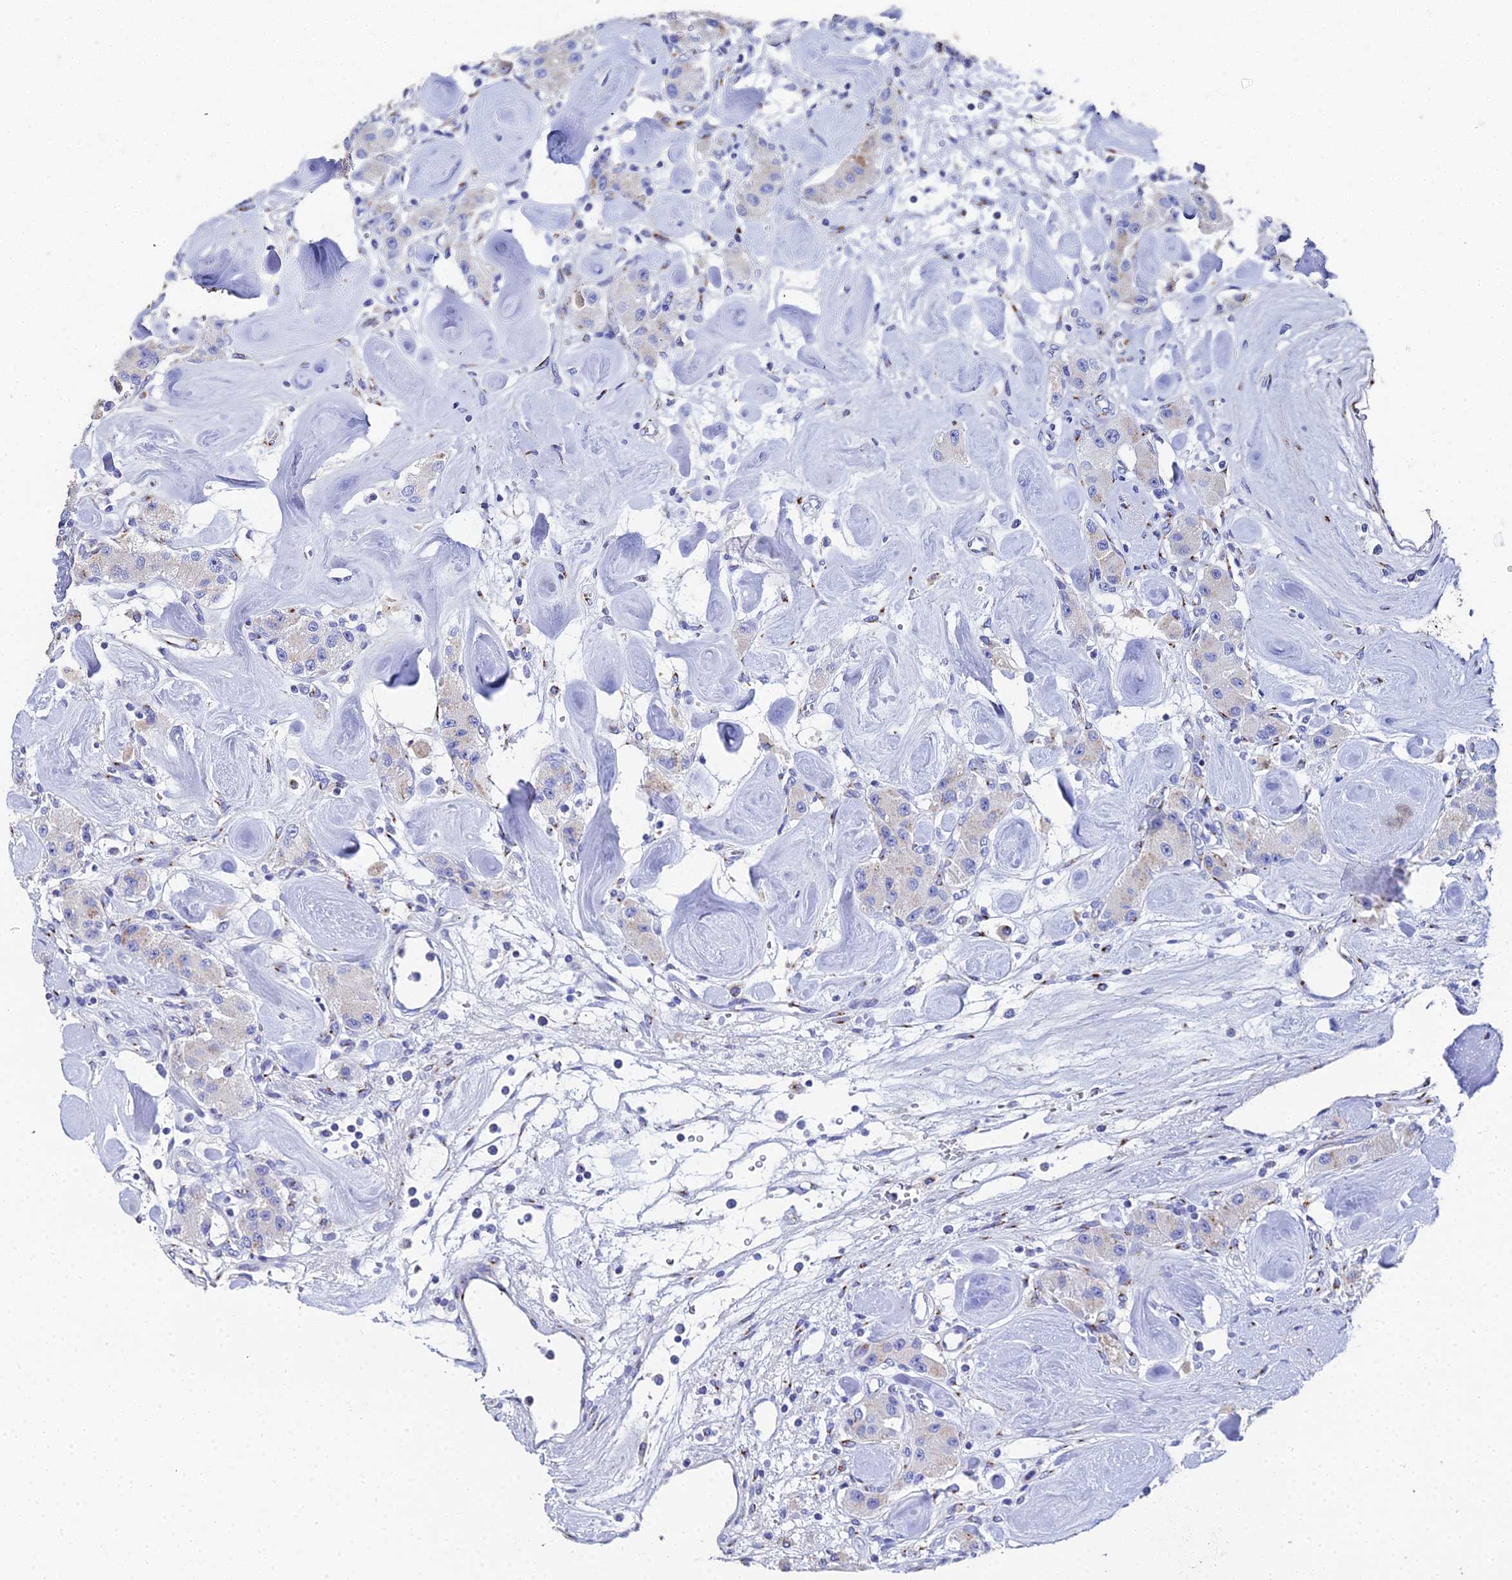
{"staining": {"intensity": "weak", "quantity": "<25%", "location": "cytoplasmic/membranous"}, "tissue": "carcinoid", "cell_type": "Tumor cells", "image_type": "cancer", "snomed": [{"axis": "morphology", "description": "Carcinoid, malignant, NOS"}, {"axis": "topography", "description": "Pancreas"}], "caption": "Human carcinoid stained for a protein using immunohistochemistry displays no positivity in tumor cells.", "gene": "ENSG00000268674", "patient": {"sex": "male", "age": 41}}